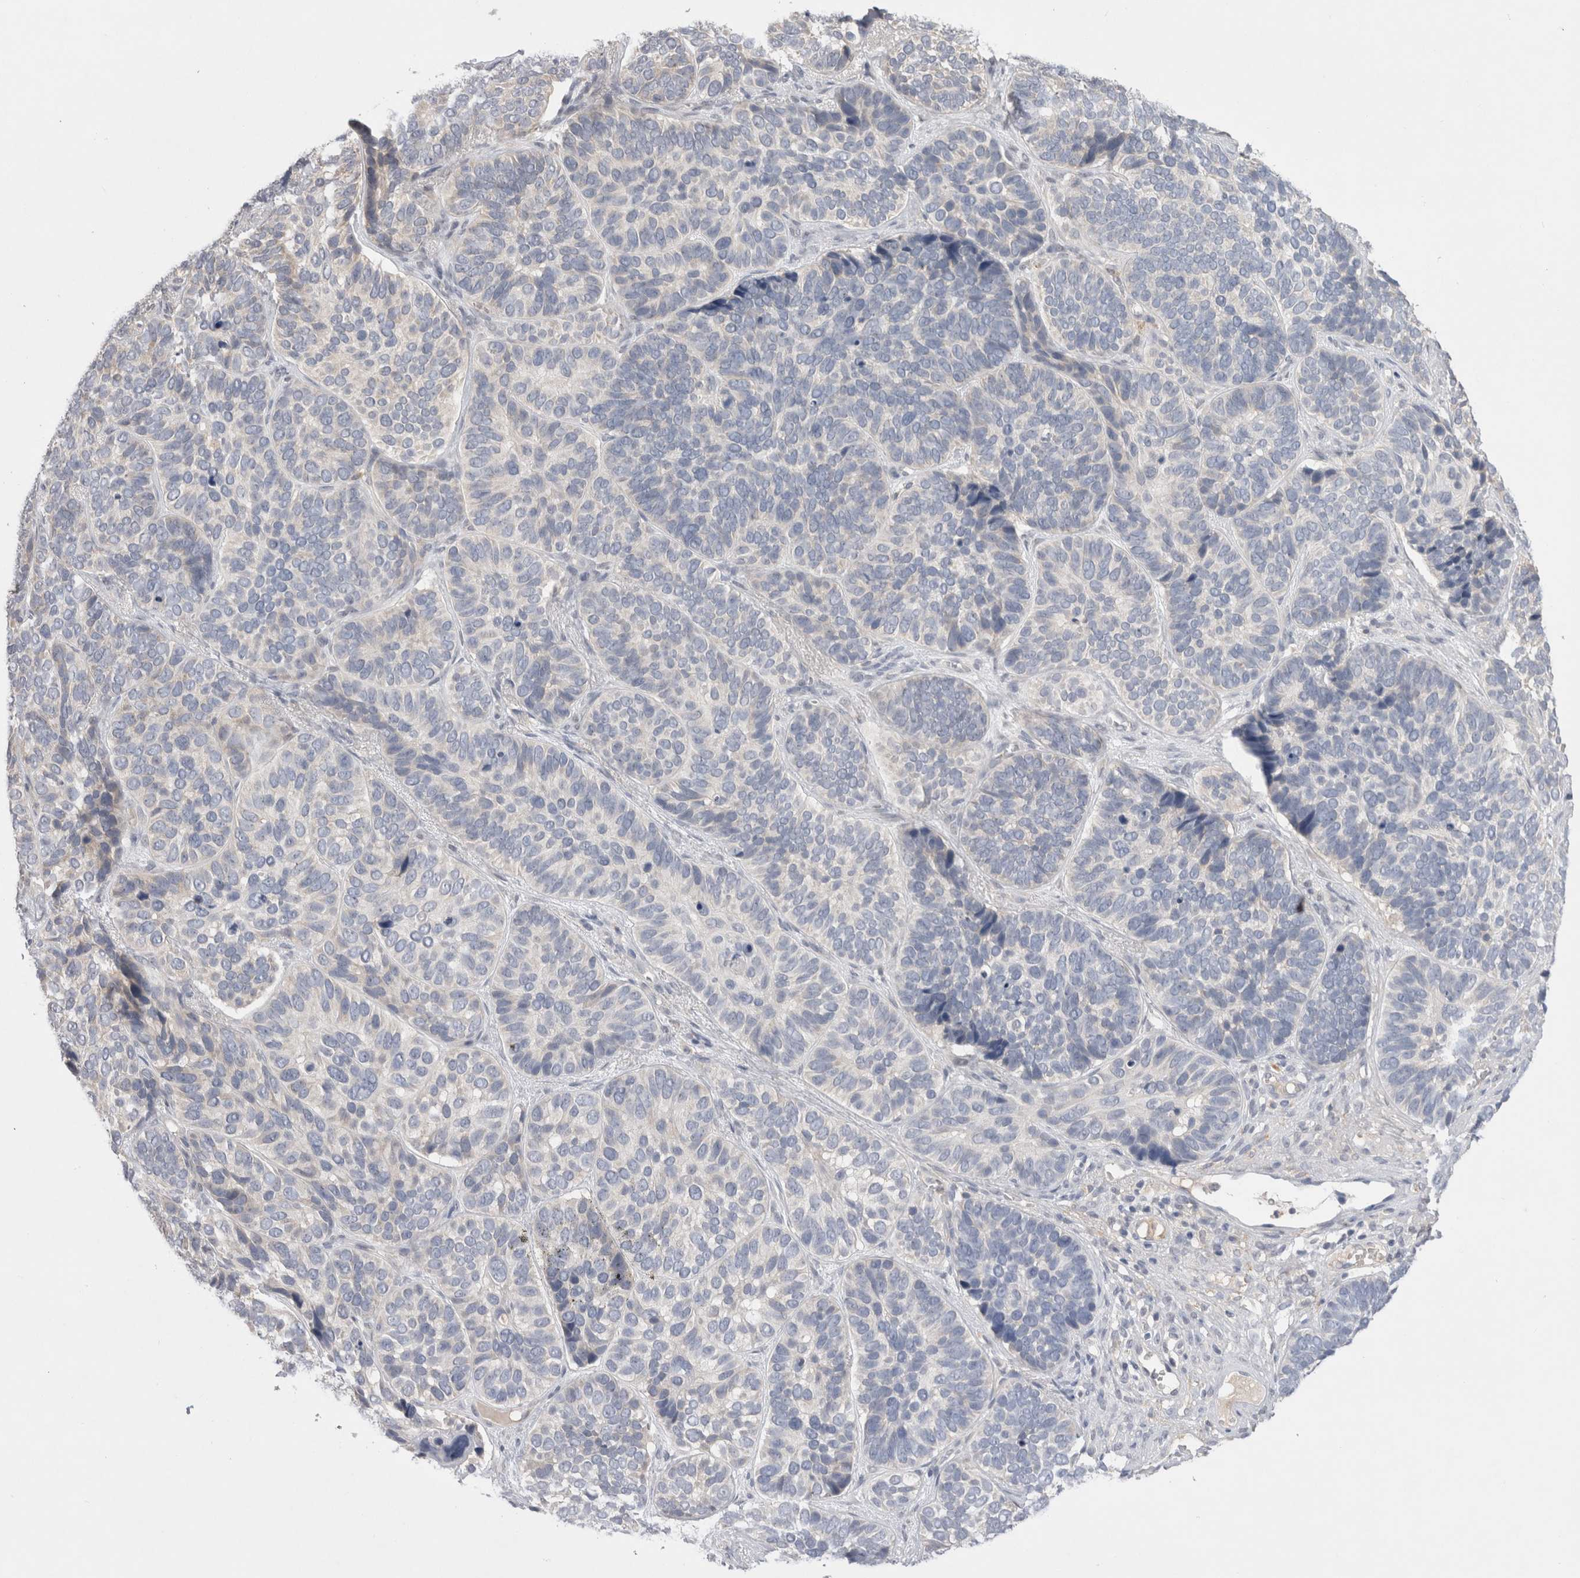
{"staining": {"intensity": "negative", "quantity": "none", "location": "none"}, "tissue": "skin cancer", "cell_type": "Tumor cells", "image_type": "cancer", "snomed": [{"axis": "morphology", "description": "Basal cell carcinoma"}, {"axis": "topography", "description": "Skin"}], "caption": "DAB (3,3'-diaminobenzidine) immunohistochemical staining of human skin cancer shows no significant positivity in tumor cells.", "gene": "VSIG4", "patient": {"sex": "male", "age": 62}}